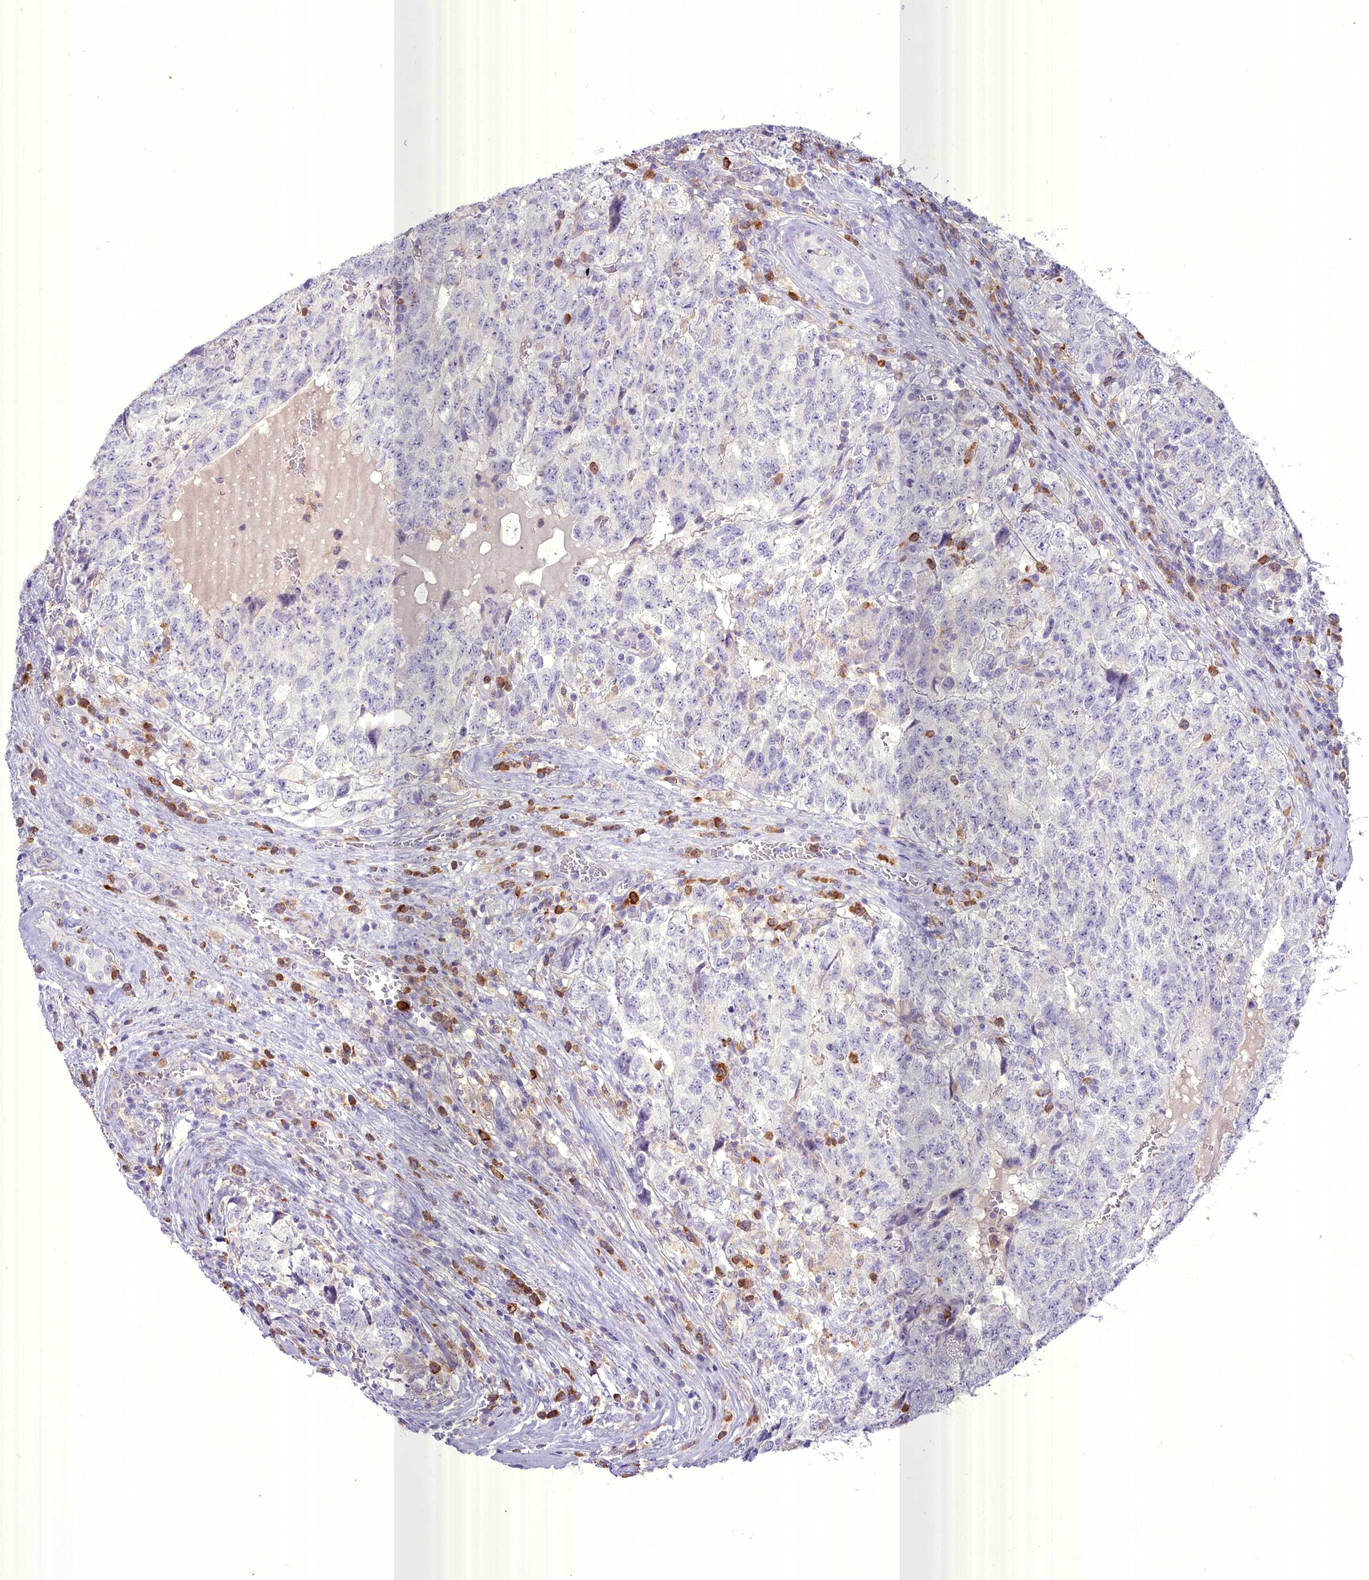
{"staining": {"intensity": "negative", "quantity": "none", "location": "none"}, "tissue": "testis cancer", "cell_type": "Tumor cells", "image_type": "cancer", "snomed": [{"axis": "morphology", "description": "Carcinoma, Embryonal, NOS"}, {"axis": "topography", "description": "Testis"}], "caption": "Micrograph shows no protein staining in tumor cells of testis embryonal carcinoma tissue.", "gene": "BLNK", "patient": {"sex": "male", "age": 34}}